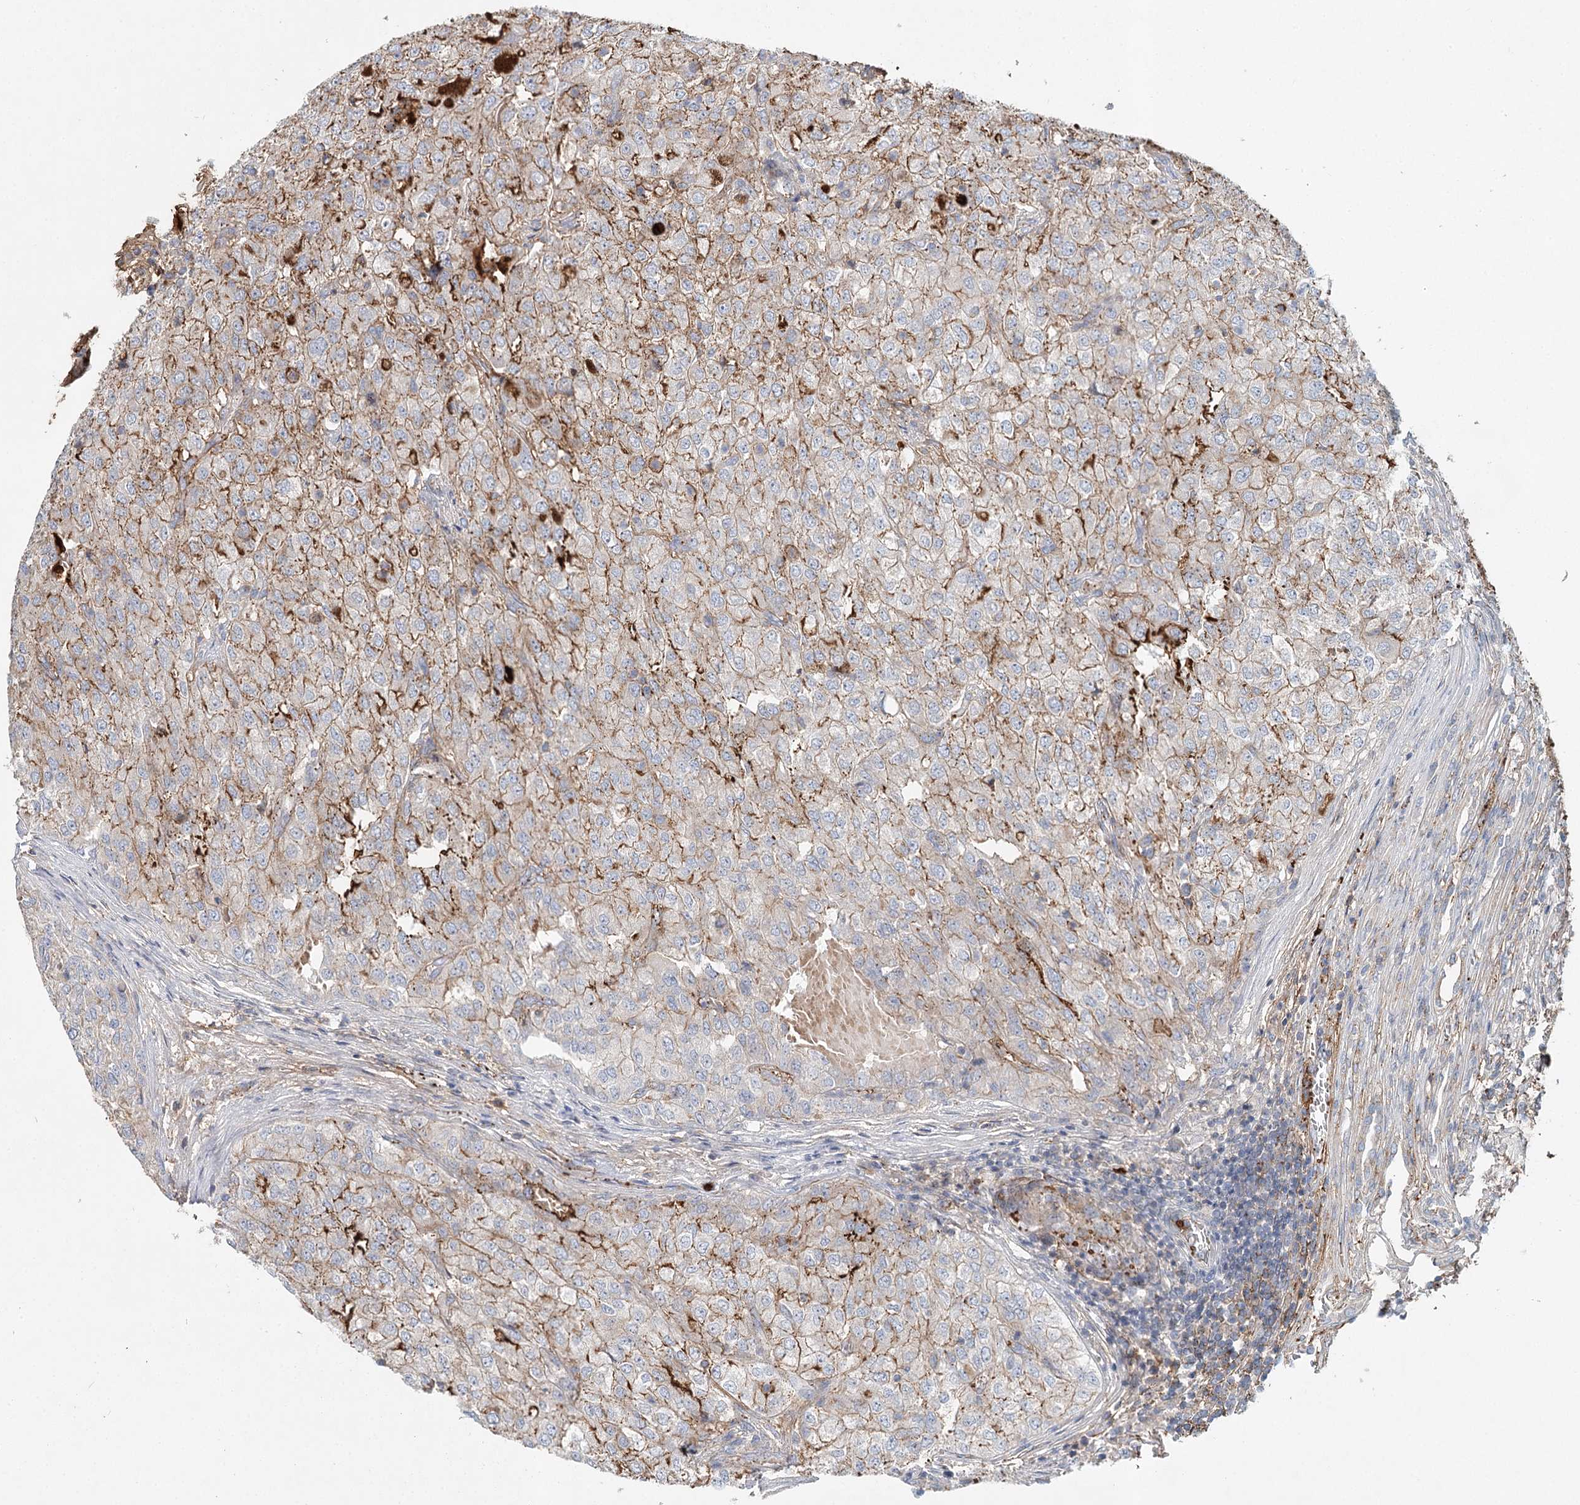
{"staining": {"intensity": "negative", "quantity": "none", "location": "none"}, "tissue": "renal cancer", "cell_type": "Tumor cells", "image_type": "cancer", "snomed": [{"axis": "morphology", "description": "Adenocarcinoma, NOS"}, {"axis": "topography", "description": "Kidney"}], "caption": "The micrograph shows no staining of tumor cells in renal adenocarcinoma.", "gene": "ALKBH8", "patient": {"sex": "female", "age": 54}}